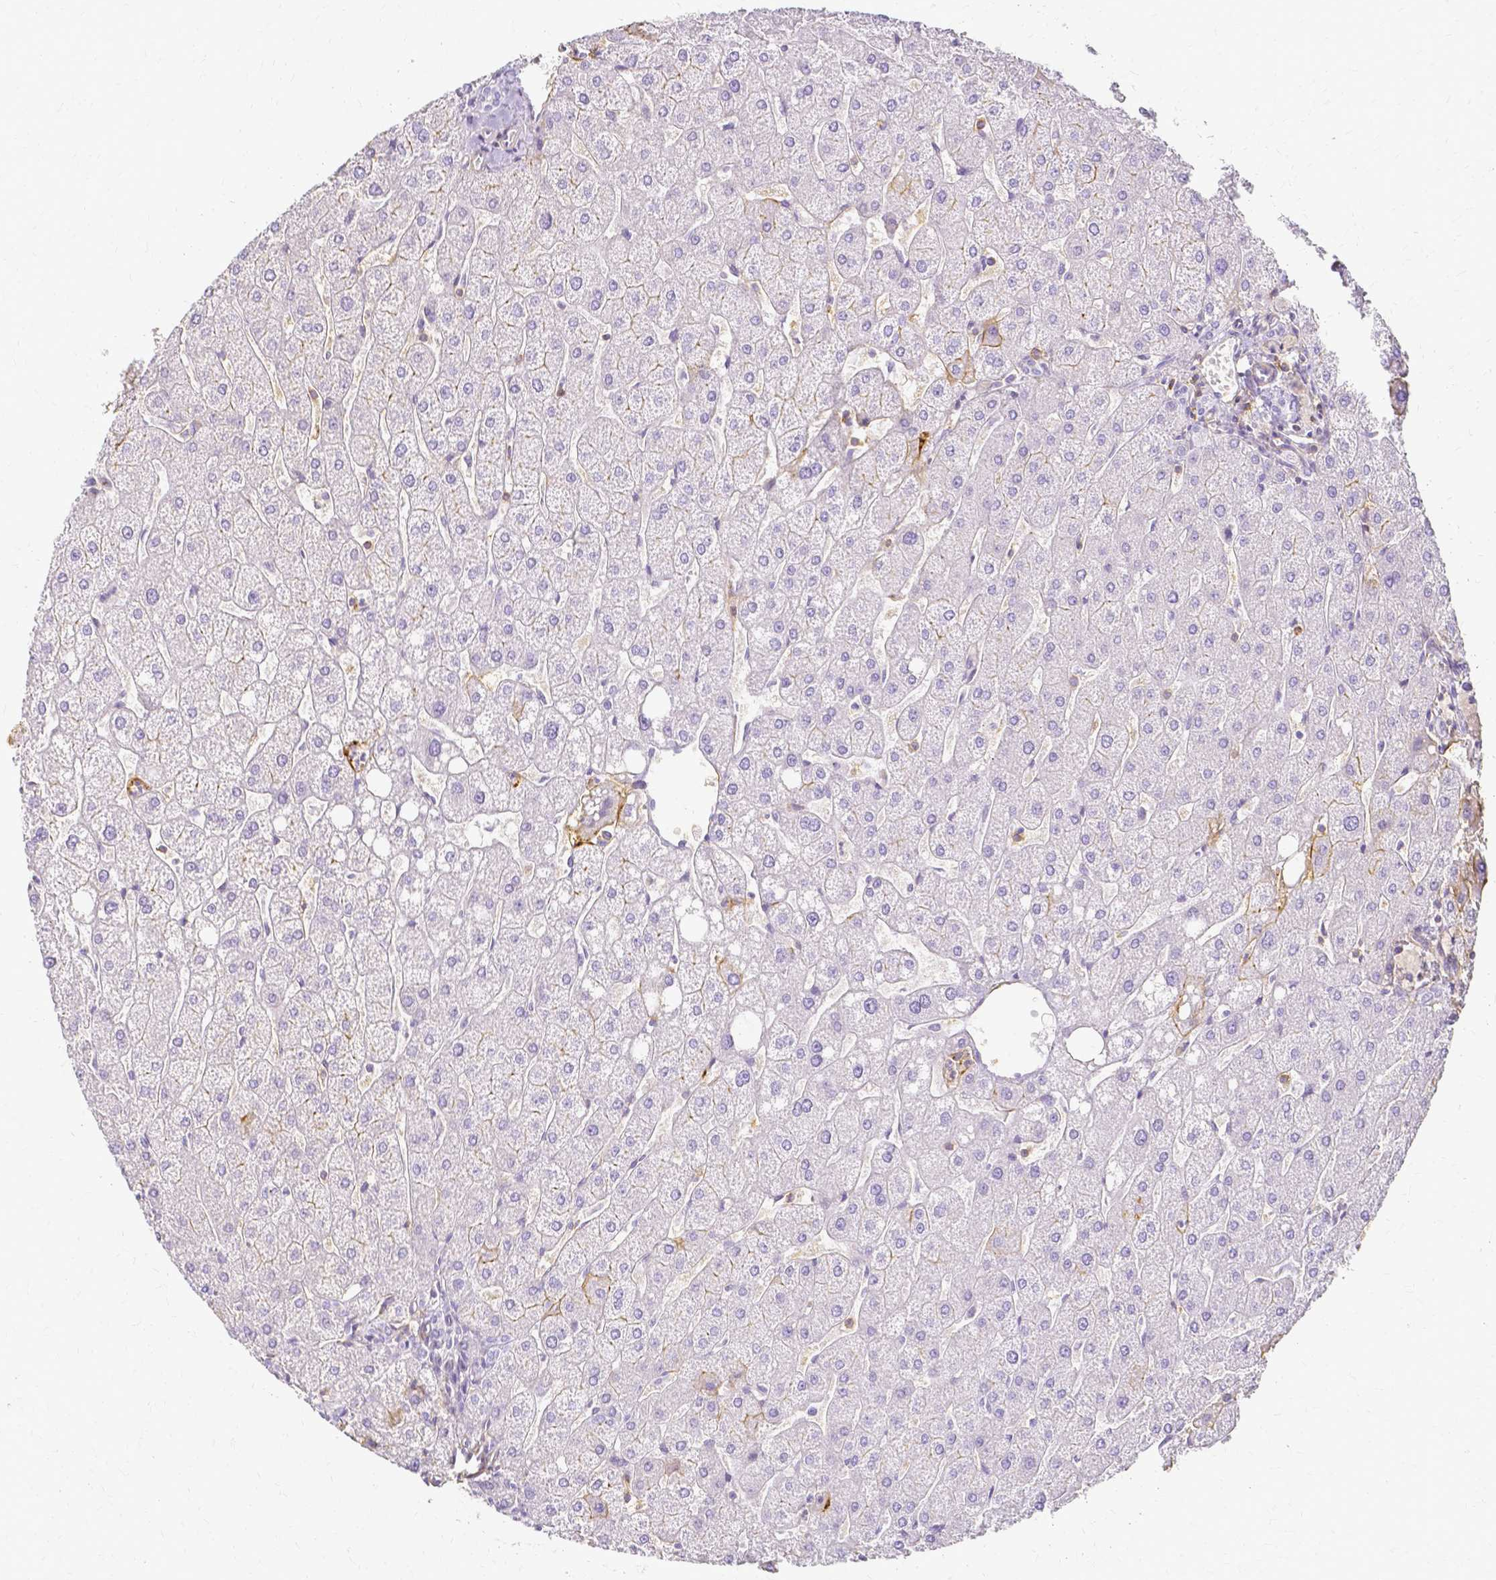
{"staining": {"intensity": "negative", "quantity": "none", "location": "none"}, "tissue": "liver", "cell_type": "Cholangiocytes", "image_type": "normal", "snomed": [{"axis": "morphology", "description": "Normal tissue, NOS"}, {"axis": "topography", "description": "Liver"}], "caption": "High power microscopy micrograph of an immunohistochemistry (IHC) photomicrograph of normal liver, revealing no significant staining in cholangiocytes.", "gene": "HSPA12A", "patient": {"sex": "male", "age": 67}}